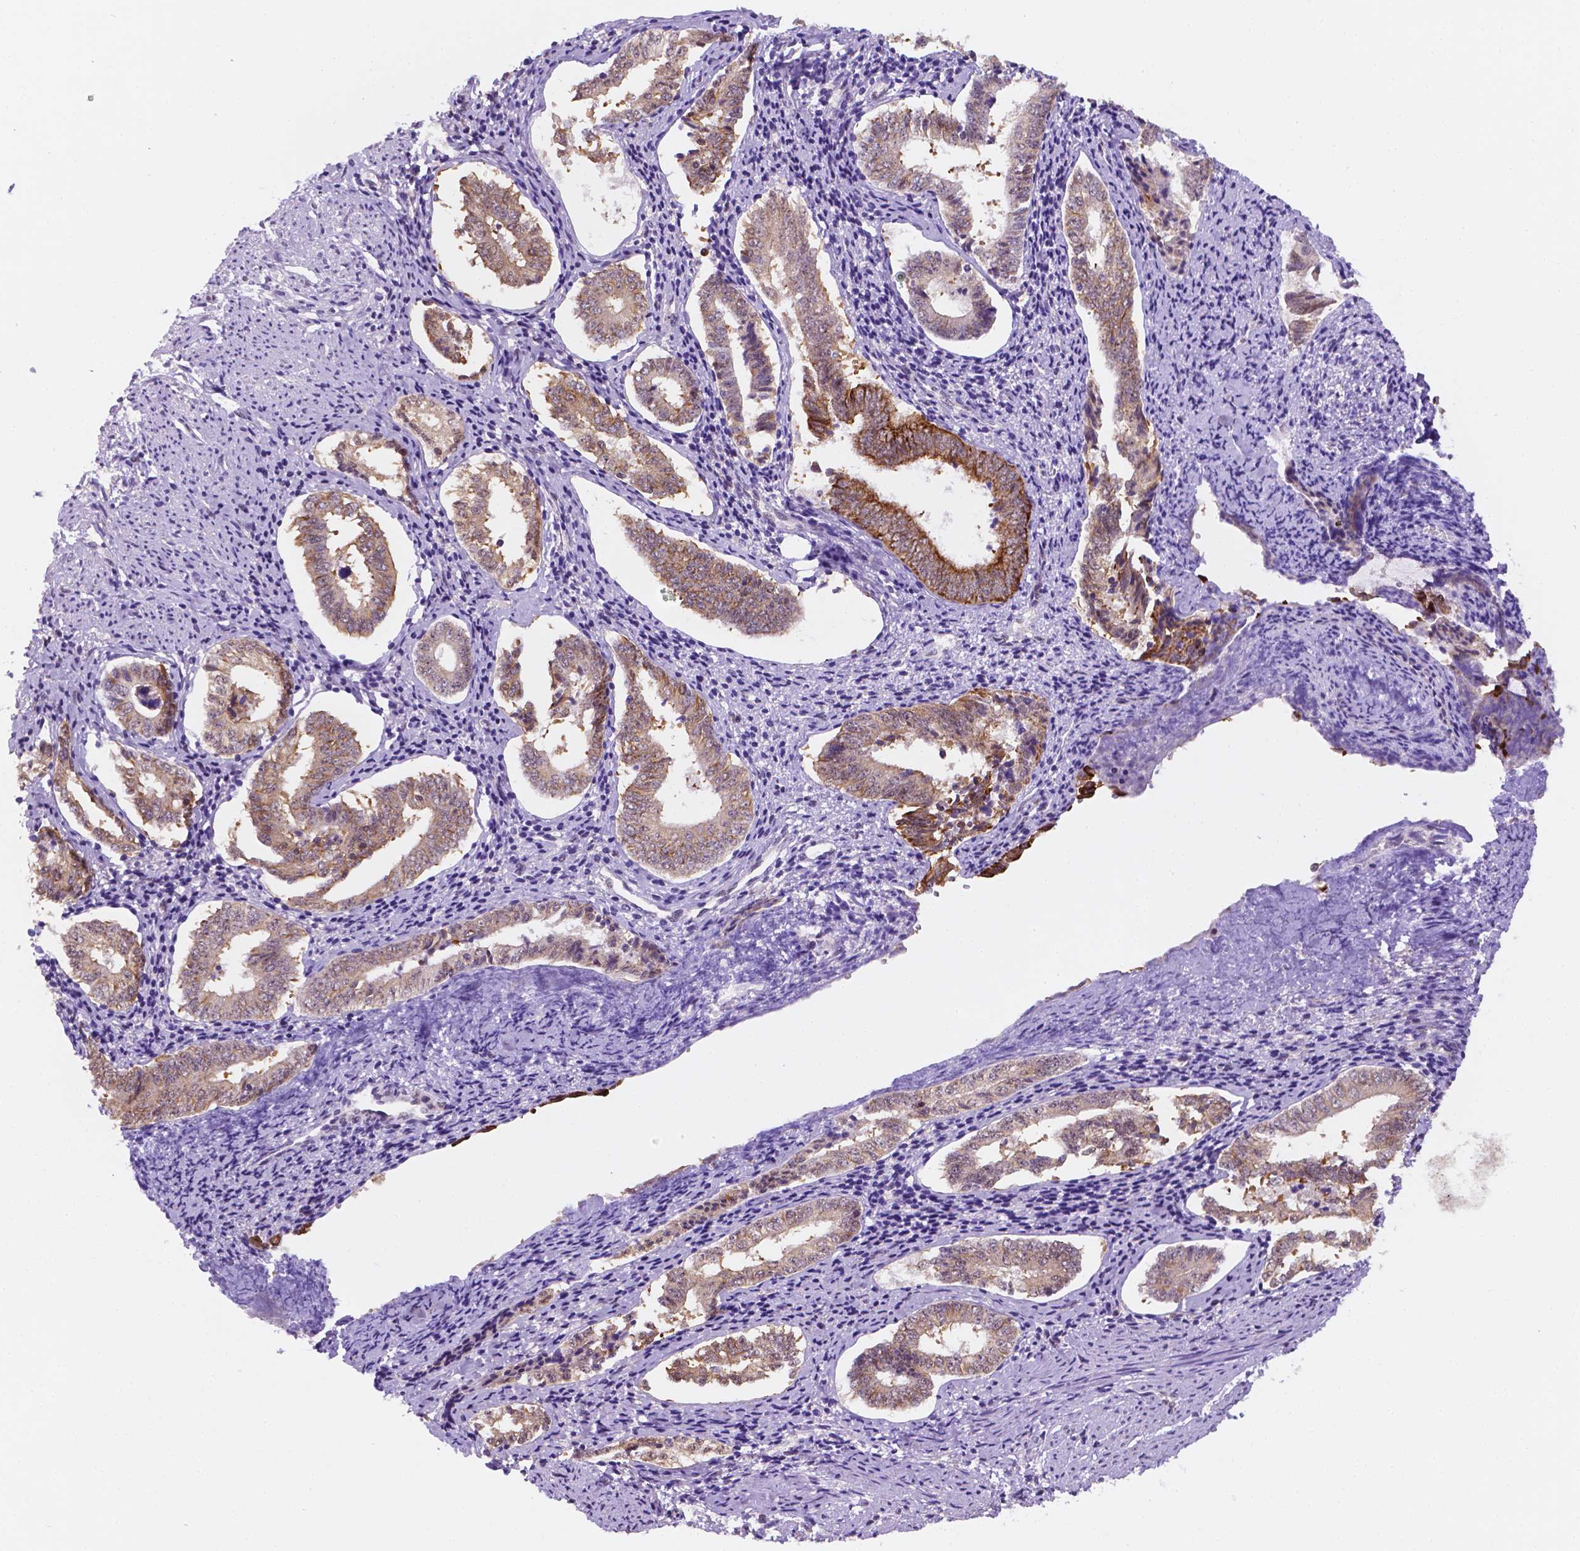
{"staining": {"intensity": "weak", "quantity": "25%-75%", "location": "cytoplasmic/membranous"}, "tissue": "cervical cancer", "cell_type": "Tumor cells", "image_type": "cancer", "snomed": [{"axis": "morphology", "description": "Squamous cell carcinoma, NOS"}, {"axis": "topography", "description": "Cervix"}], "caption": "Tumor cells display low levels of weak cytoplasmic/membranous positivity in about 25%-75% of cells in human cervical squamous cell carcinoma.", "gene": "SHLD3", "patient": {"sex": "female", "age": 59}}